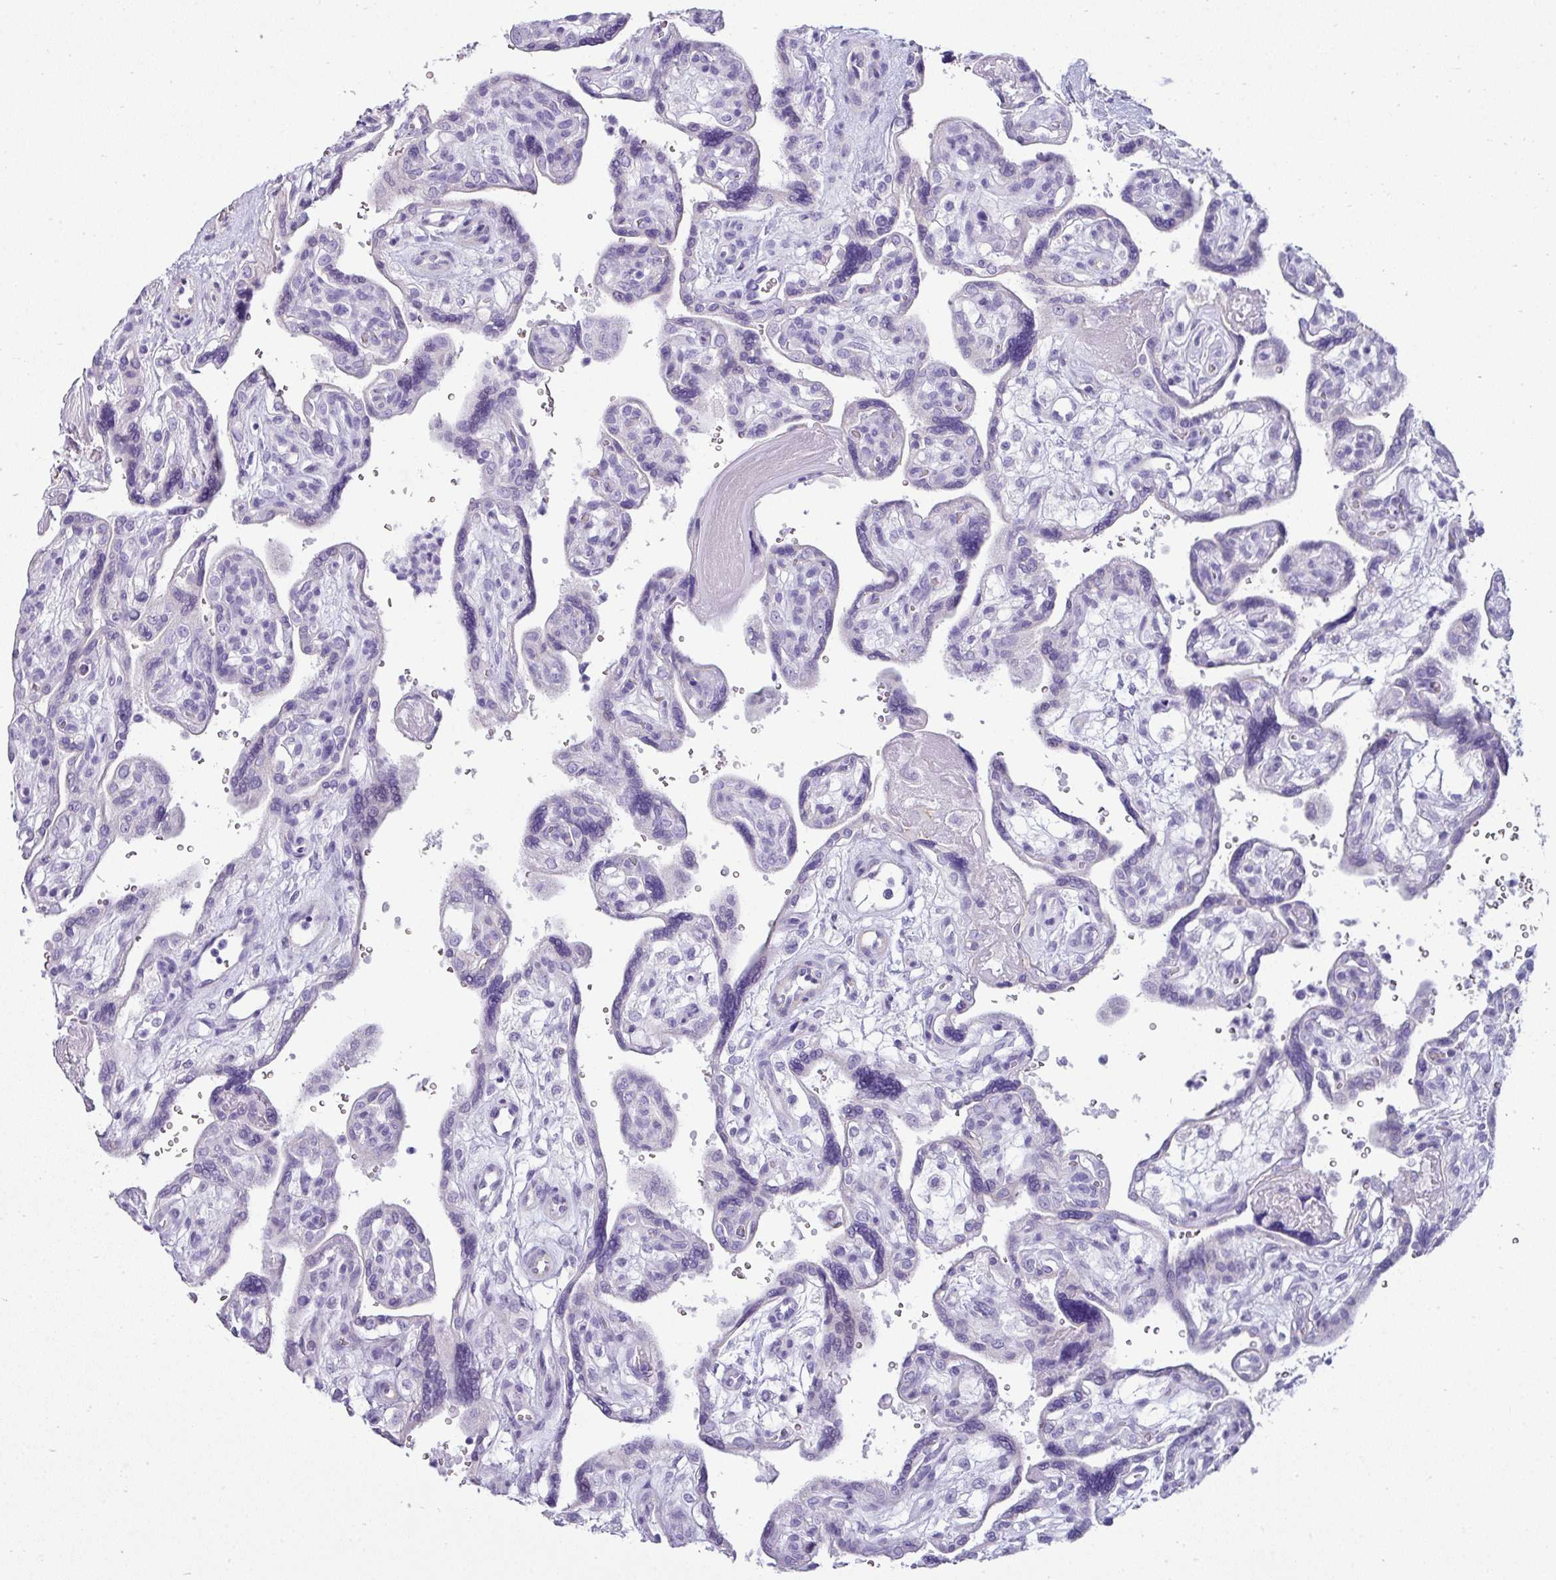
{"staining": {"intensity": "negative", "quantity": "none", "location": "none"}, "tissue": "placenta", "cell_type": "Decidual cells", "image_type": "normal", "snomed": [{"axis": "morphology", "description": "Normal tissue, NOS"}, {"axis": "topography", "description": "Placenta"}], "caption": "IHC image of unremarkable placenta: placenta stained with DAB (3,3'-diaminobenzidine) displays no significant protein expression in decidual cells. (Stains: DAB immunohistochemistry (IHC) with hematoxylin counter stain, Microscopy: brightfield microscopy at high magnification).", "gene": "VCX2", "patient": {"sex": "female", "age": 39}}